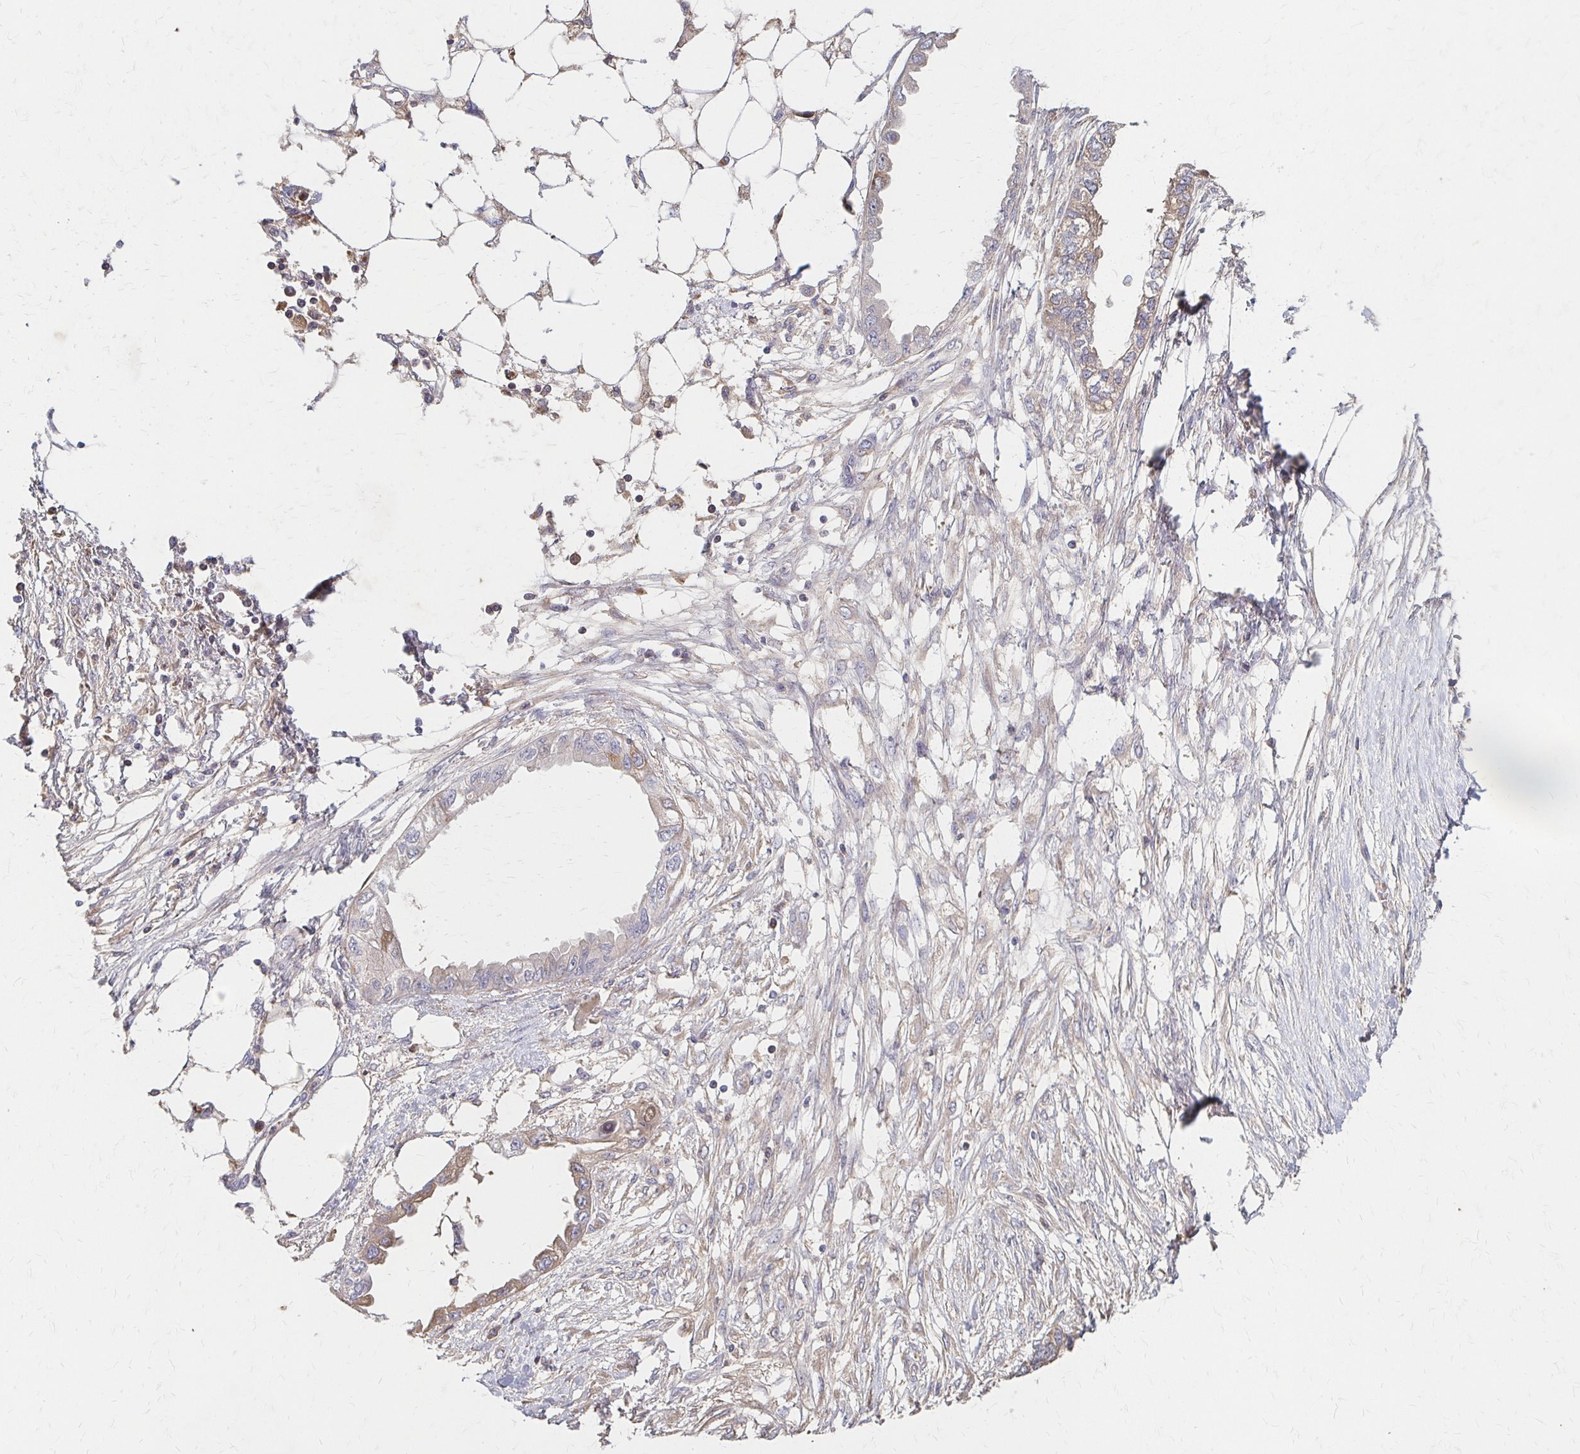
{"staining": {"intensity": "weak", "quantity": "25%-75%", "location": "cytoplasmic/membranous"}, "tissue": "endometrial cancer", "cell_type": "Tumor cells", "image_type": "cancer", "snomed": [{"axis": "morphology", "description": "Adenocarcinoma, NOS"}, {"axis": "morphology", "description": "Adenocarcinoma, metastatic, NOS"}, {"axis": "topography", "description": "Adipose tissue"}, {"axis": "topography", "description": "Endometrium"}], "caption": "This micrograph demonstrates IHC staining of human endometrial cancer (metastatic adenocarcinoma), with low weak cytoplasmic/membranous positivity in approximately 25%-75% of tumor cells.", "gene": "HMGCS2", "patient": {"sex": "female", "age": 67}}